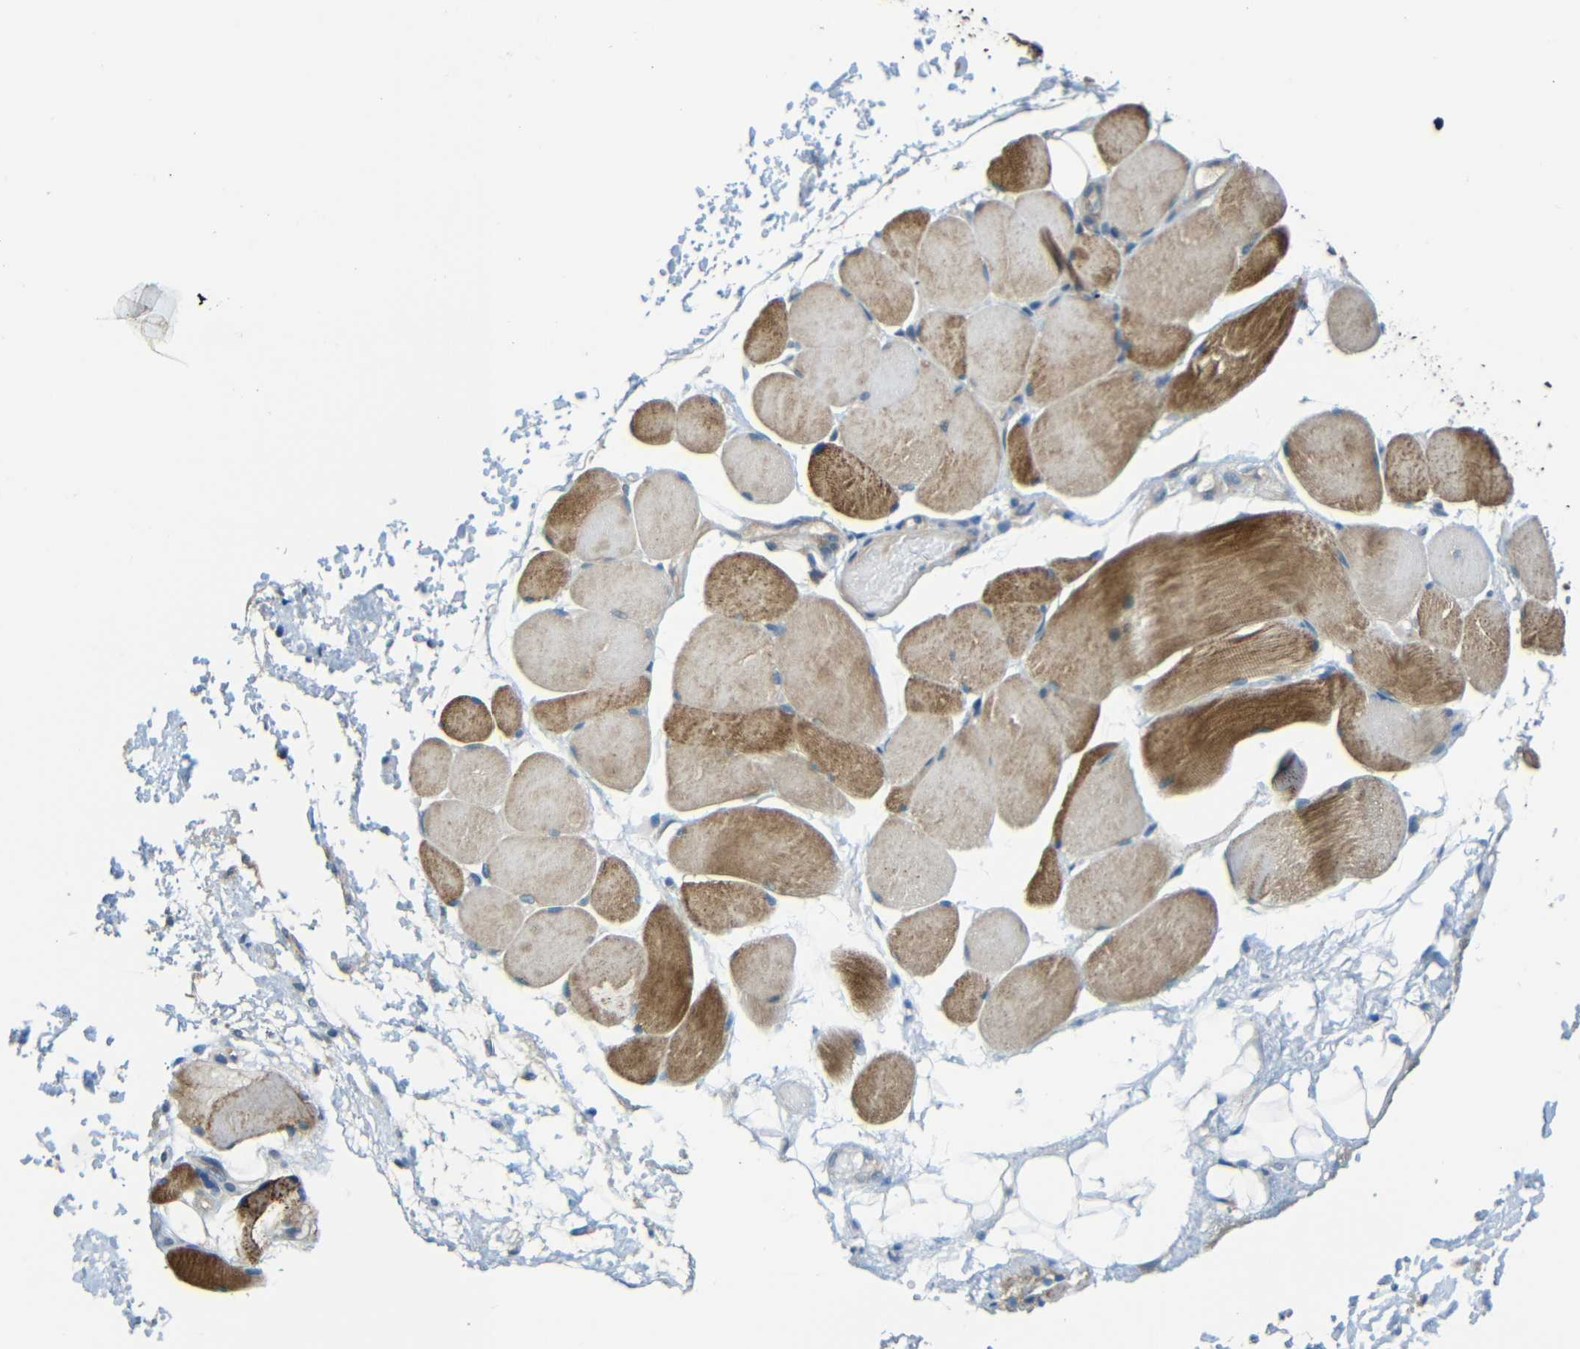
{"staining": {"intensity": "moderate", "quantity": "25%-75%", "location": "cytoplasmic/membranous"}, "tissue": "adipose tissue", "cell_type": "Adipocytes", "image_type": "normal", "snomed": [{"axis": "morphology", "description": "Normal tissue, NOS"}, {"axis": "morphology", "description": "Inflammation, NOS"}, {"axis": "topography", "description": "Vascular tissue"}, {"axis": "topography", "description": "Salivary gland"}], "caption": "Adipose tissue stained for a protein demonstrates moderate cytoplasmic/membranous positivity in adipocytes. (Stains: DAB (3,3'-diaminobenzidine) in brown, nuclei in blue, Microscopy: brightfield microscopy at high magnification).", "gene": "FNDC3A", "patient": {"sex": "female", "age": 75}}